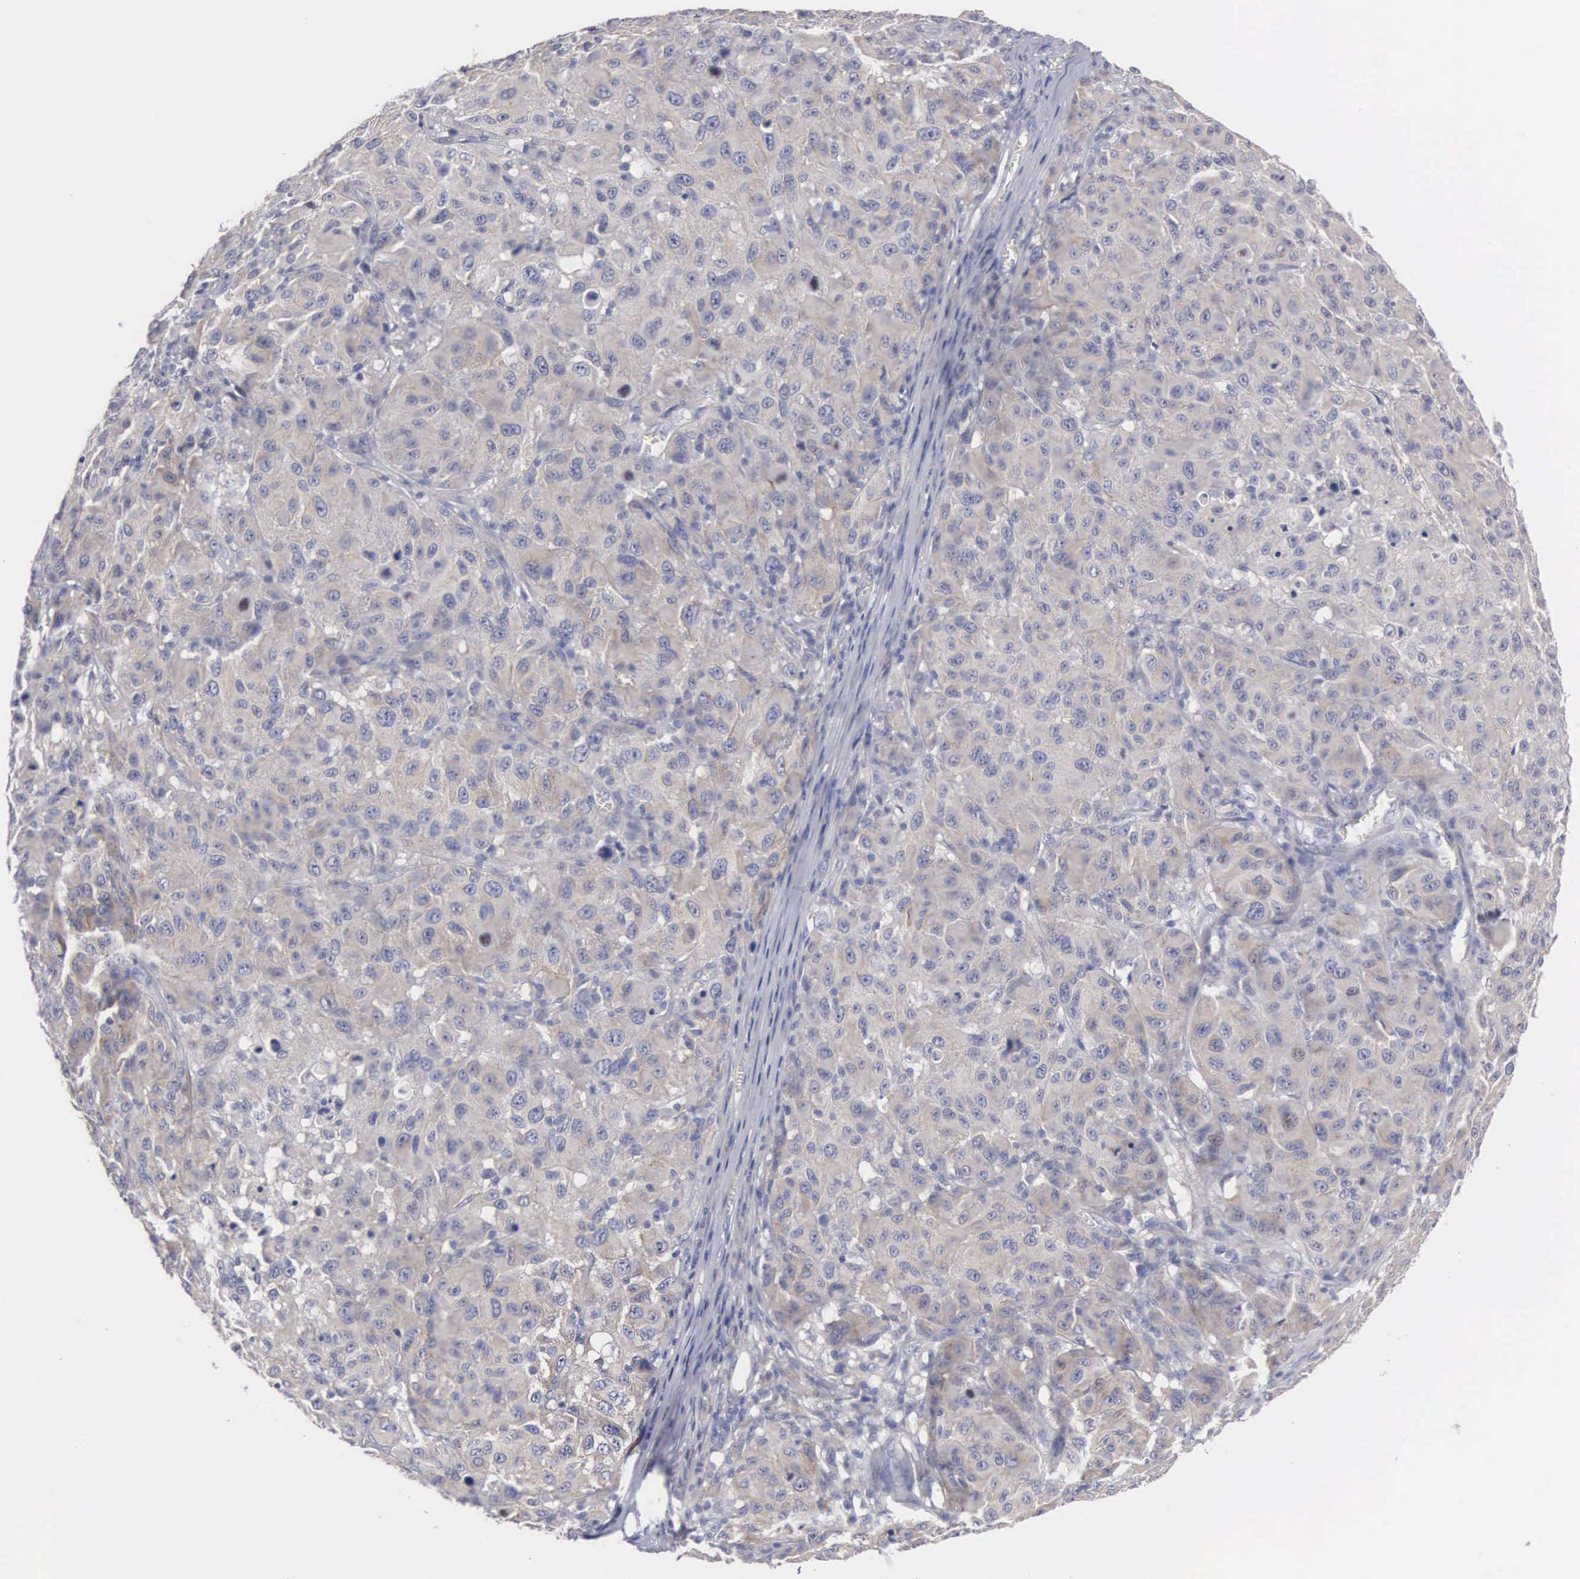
{"staining": {"intensity": "weak", "quantity": ">75%", "location": "cytoplasmic/membranous"}, "tissue": "melanoma", "cell_type": "Tumor cells", "image_type": "cancer", "snomed": [{"axis": "morphology", "description": "Malignant melanoma, NOS"}, {"axis": "topography", "description": "Skin"}], "caption": "Malignant melanoma stained for a protein shows weak cytoplasmic/membranous positivity in tumor cells.", "gene": "CEP170B", "patient": {"sex": "female", "age": 77}}